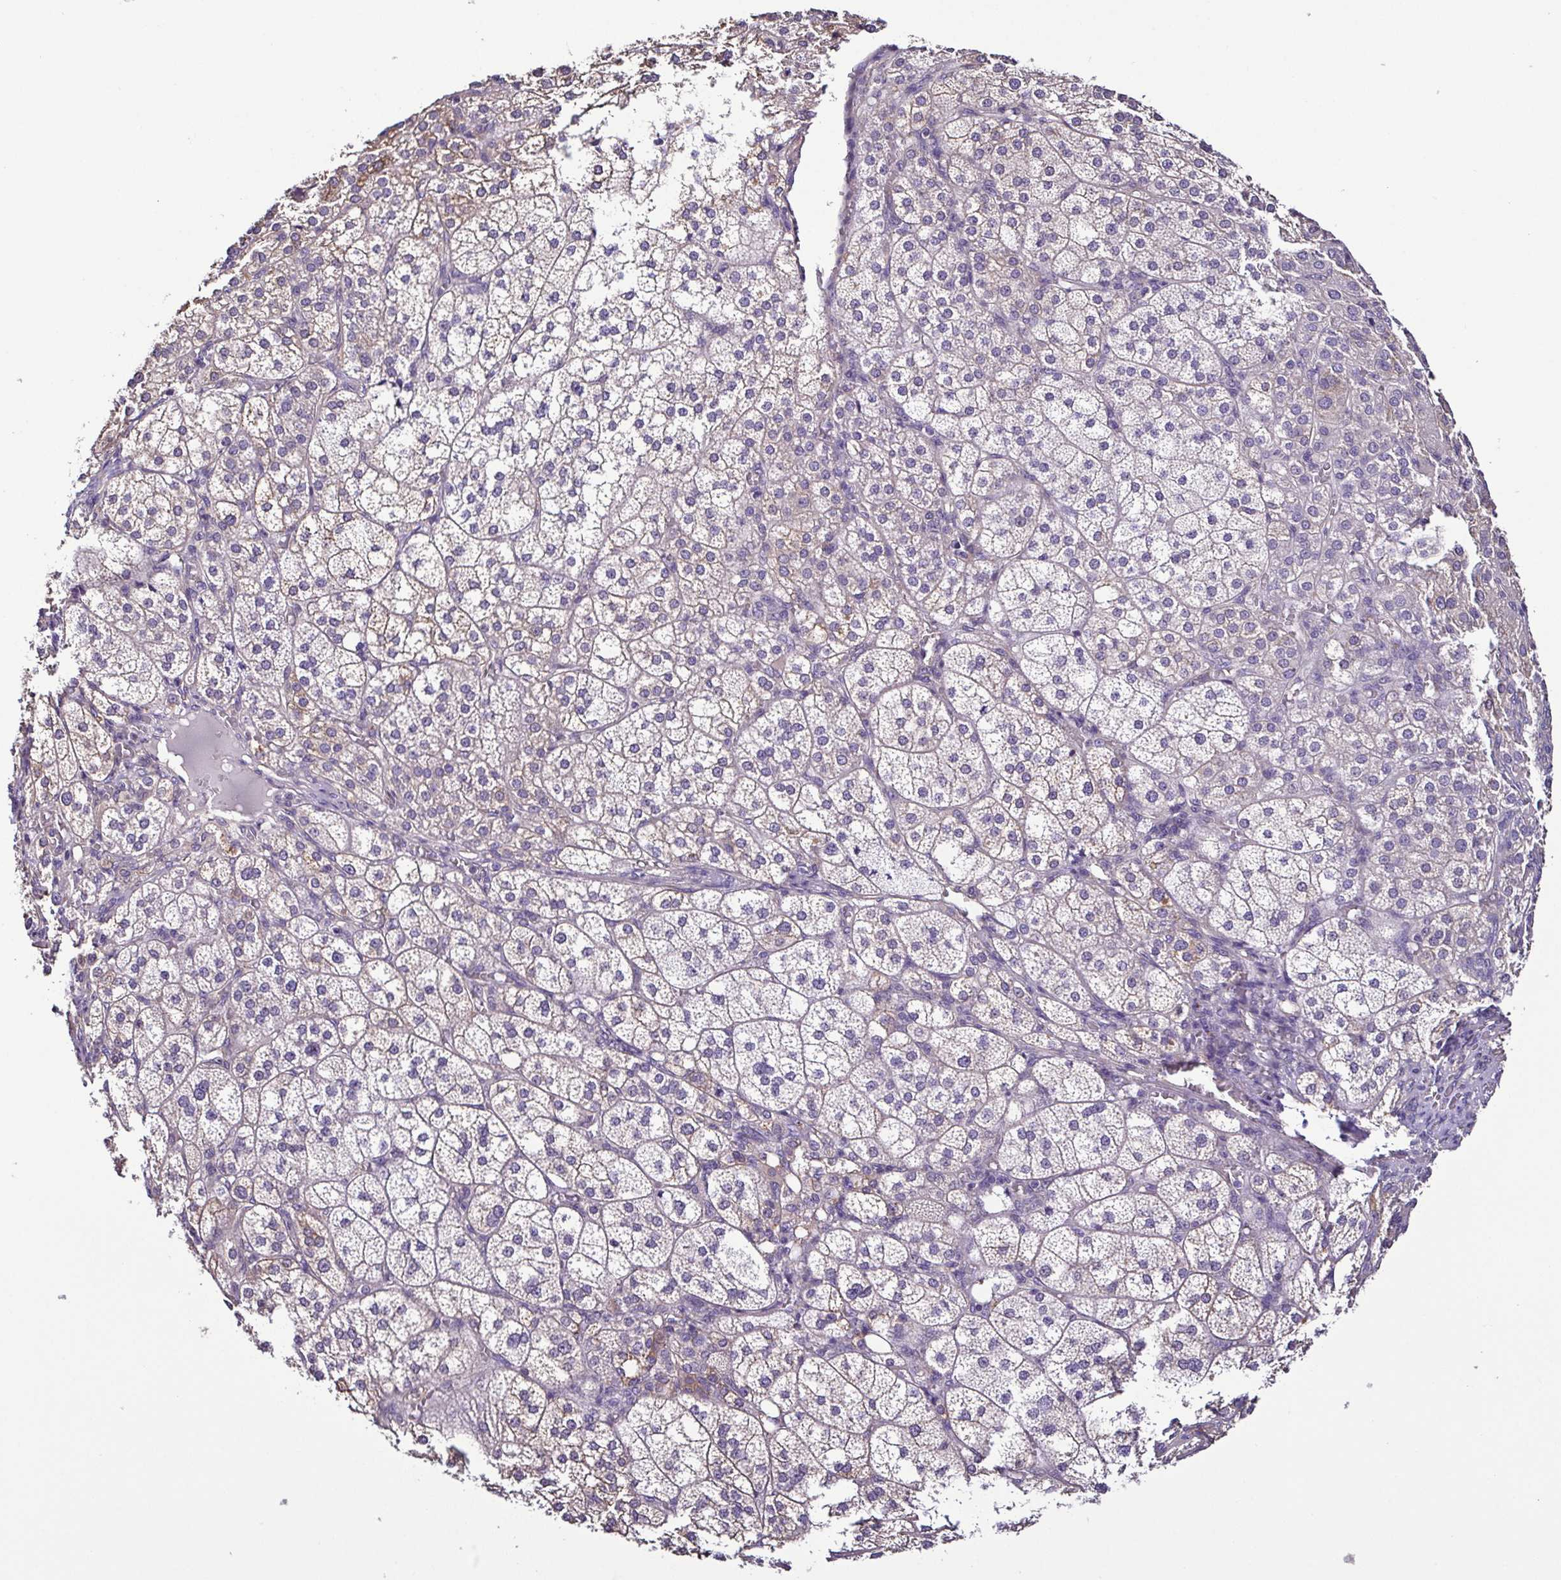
{"staining": {"intensity": "weak", "quantity": "<25%", "location": "cytoplasmic/membranous"}, "tissue": "adrenal gland", "cell_type": "Glandular cells", "image_type": "normal", "snomed": [{"axis": "morphology", "description": "Normal tissue, NOS"}, {"axis": "topography", "description": "Adrenal gland"}], "caption": "Immunohistochemistry micrograph of normal adrenal gland stained for a protein (brown), which demonstrates no staining in glandular cells.", "gene": "LMOD2", "patient": {"sex": "female", "age": 60}}